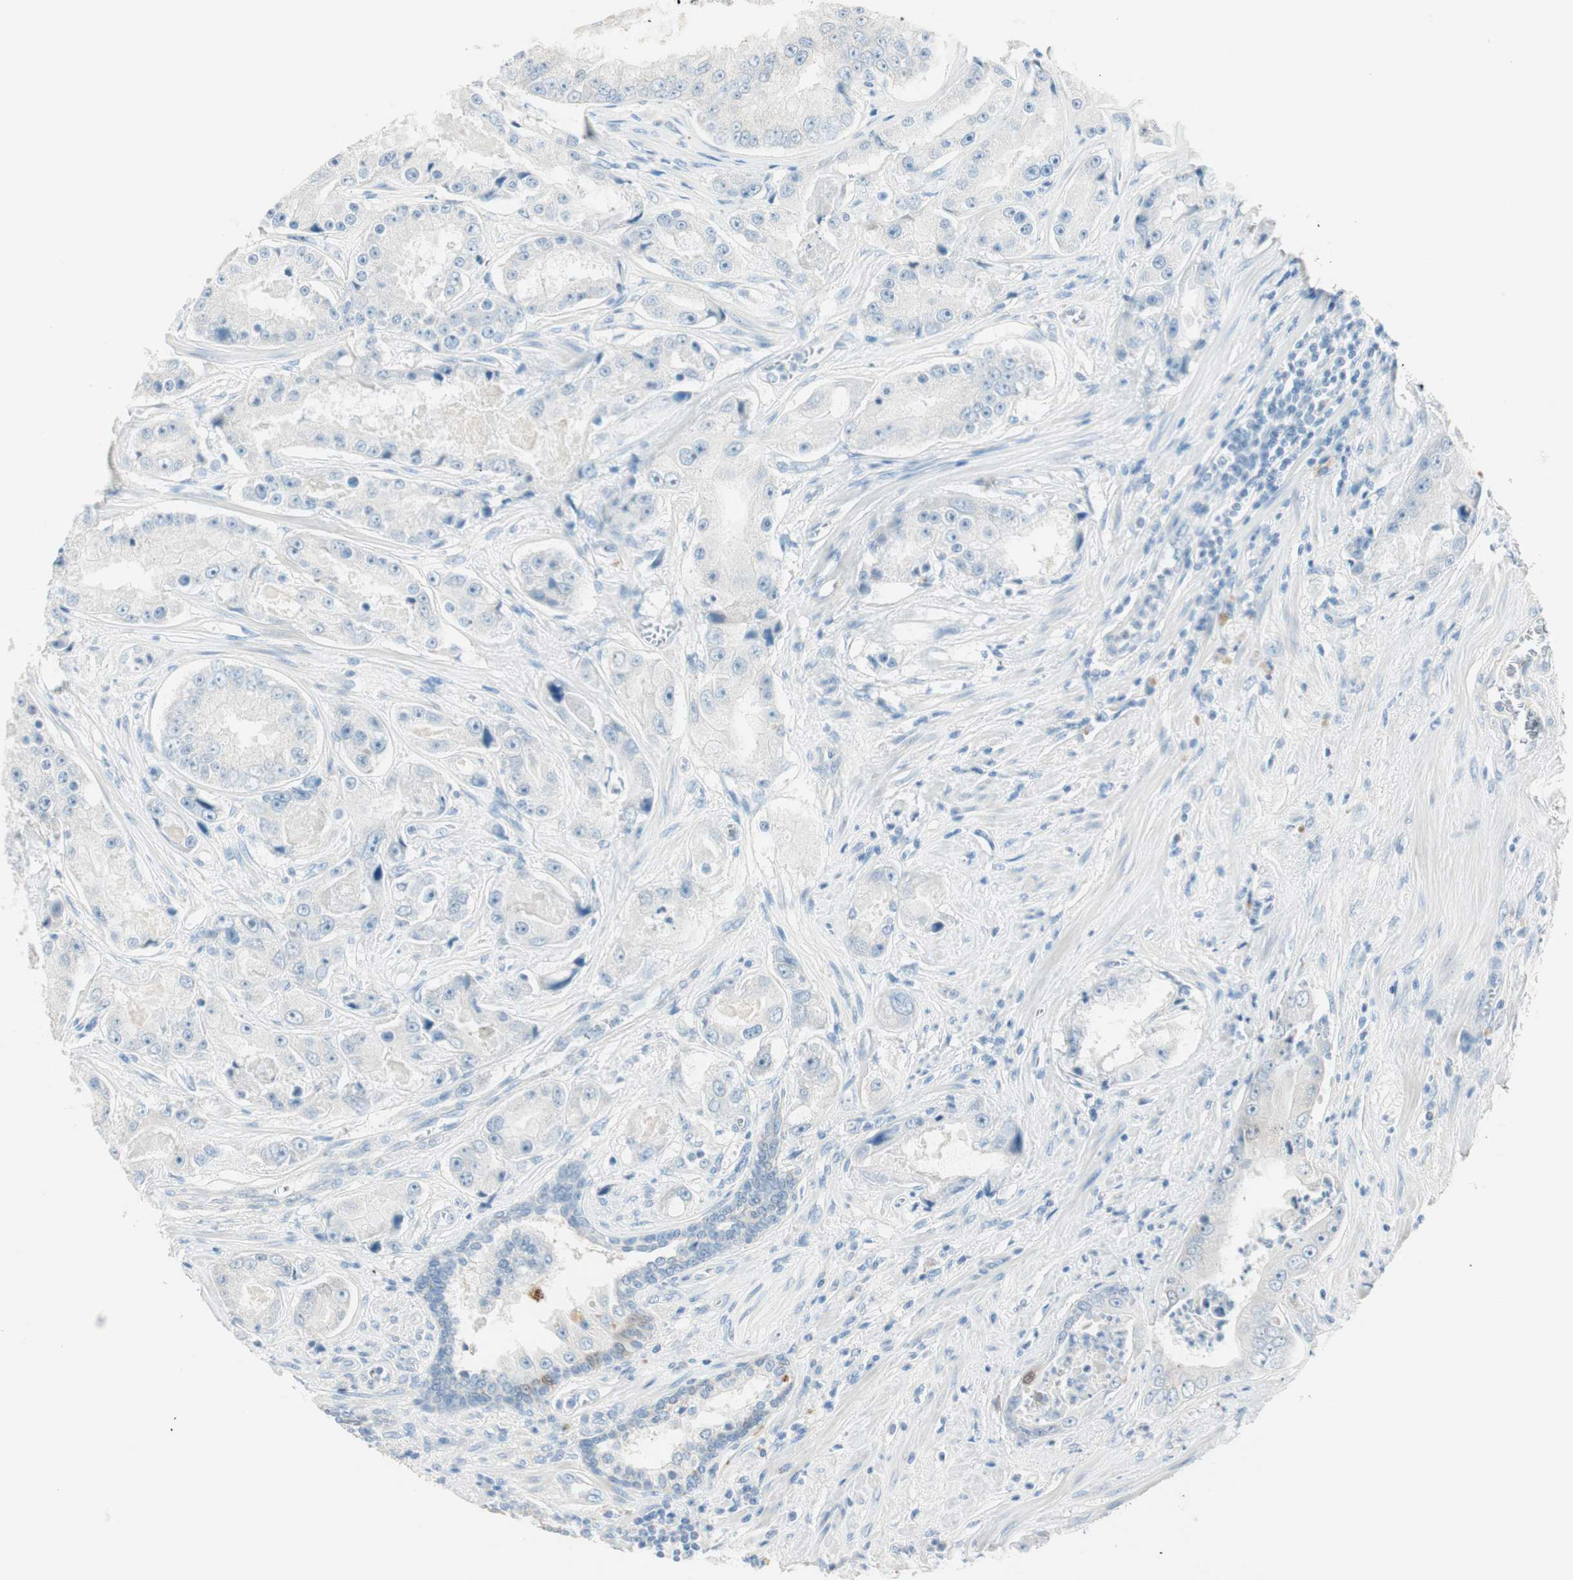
{"staining": {"intensity": "negative", "quantity": "none", "location": "none"}, "tissue": "prostate cancer", "cell_type": "Tumor cells", "image_type": "cancer", "snomed": [{"axis": "morphology", "description": "Adenocarcinoma, High grade"}, {"axis": "topography", "description": "Prostate"}], "caption": "Prostate adenocarcinoma (high-grade) was stained to show a protein in brown. There is no significant positivity in tumor cells.", "gene": "HPGD", "patient": {"sex": "male", "age": 73}}